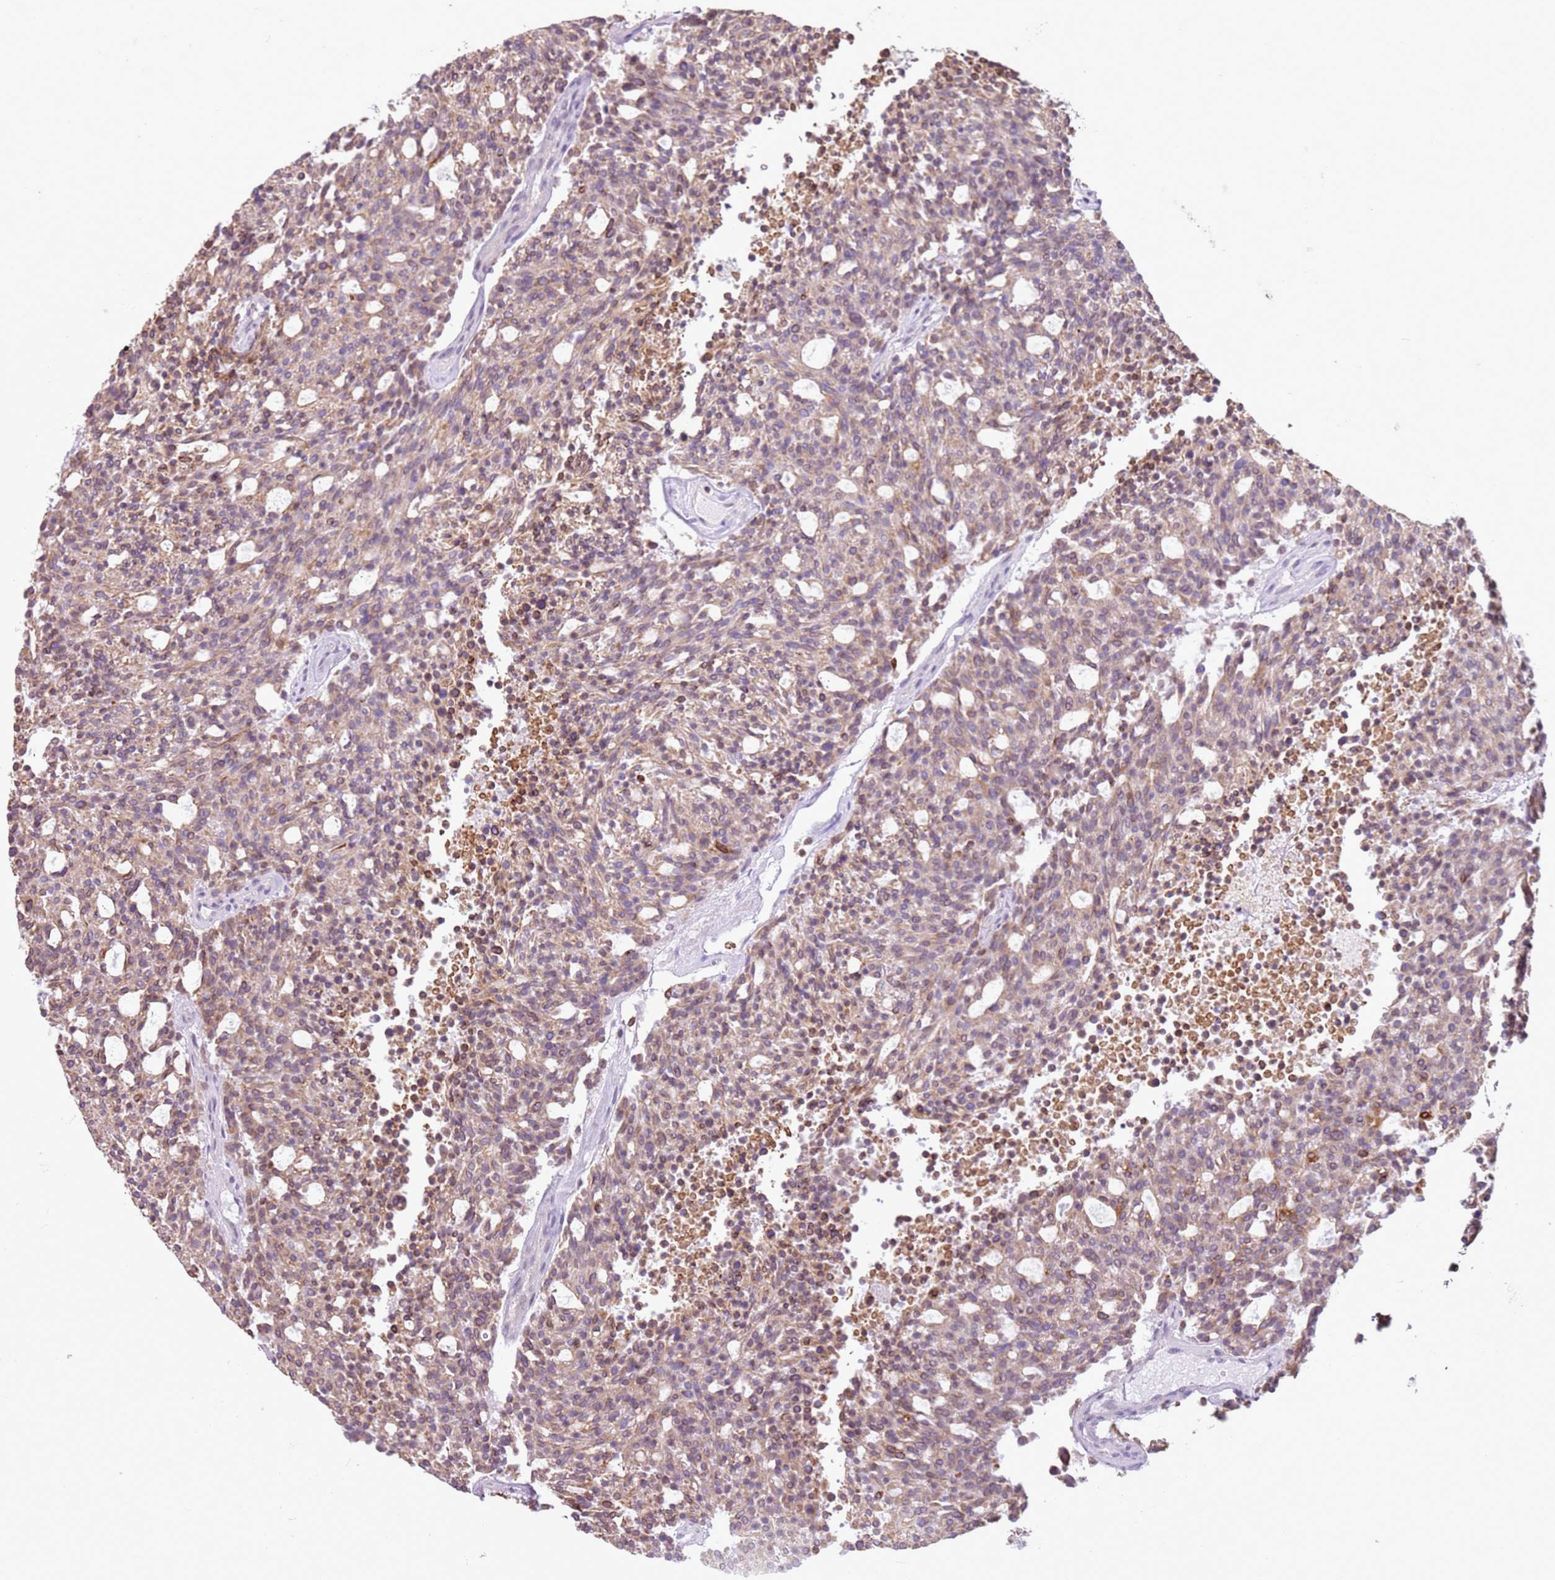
{"staining": {"intensity": "weak", "quantity": ">75%", "location": "cytoplasmic/membranous"}, "tissue": "carcinoid", "cell_type": "Tumor cells", "image_type": "cancer", "snomed": [{"axis": "morphology", "description": "Carcinoid, malignant, NOS"}, {"axis": "topography", "description": "Pancreas"}], "caption": "High-magnification brightfield microscopy of carcinoid stained with DAB (brown) and counterstained with hematoxylin (blue). tumor cells exhibit weak cytoplasmic/membranous expression is seen in about>75% of cells.", "gene": "OAF", "patient": {"sex": "female", "age": 54}}